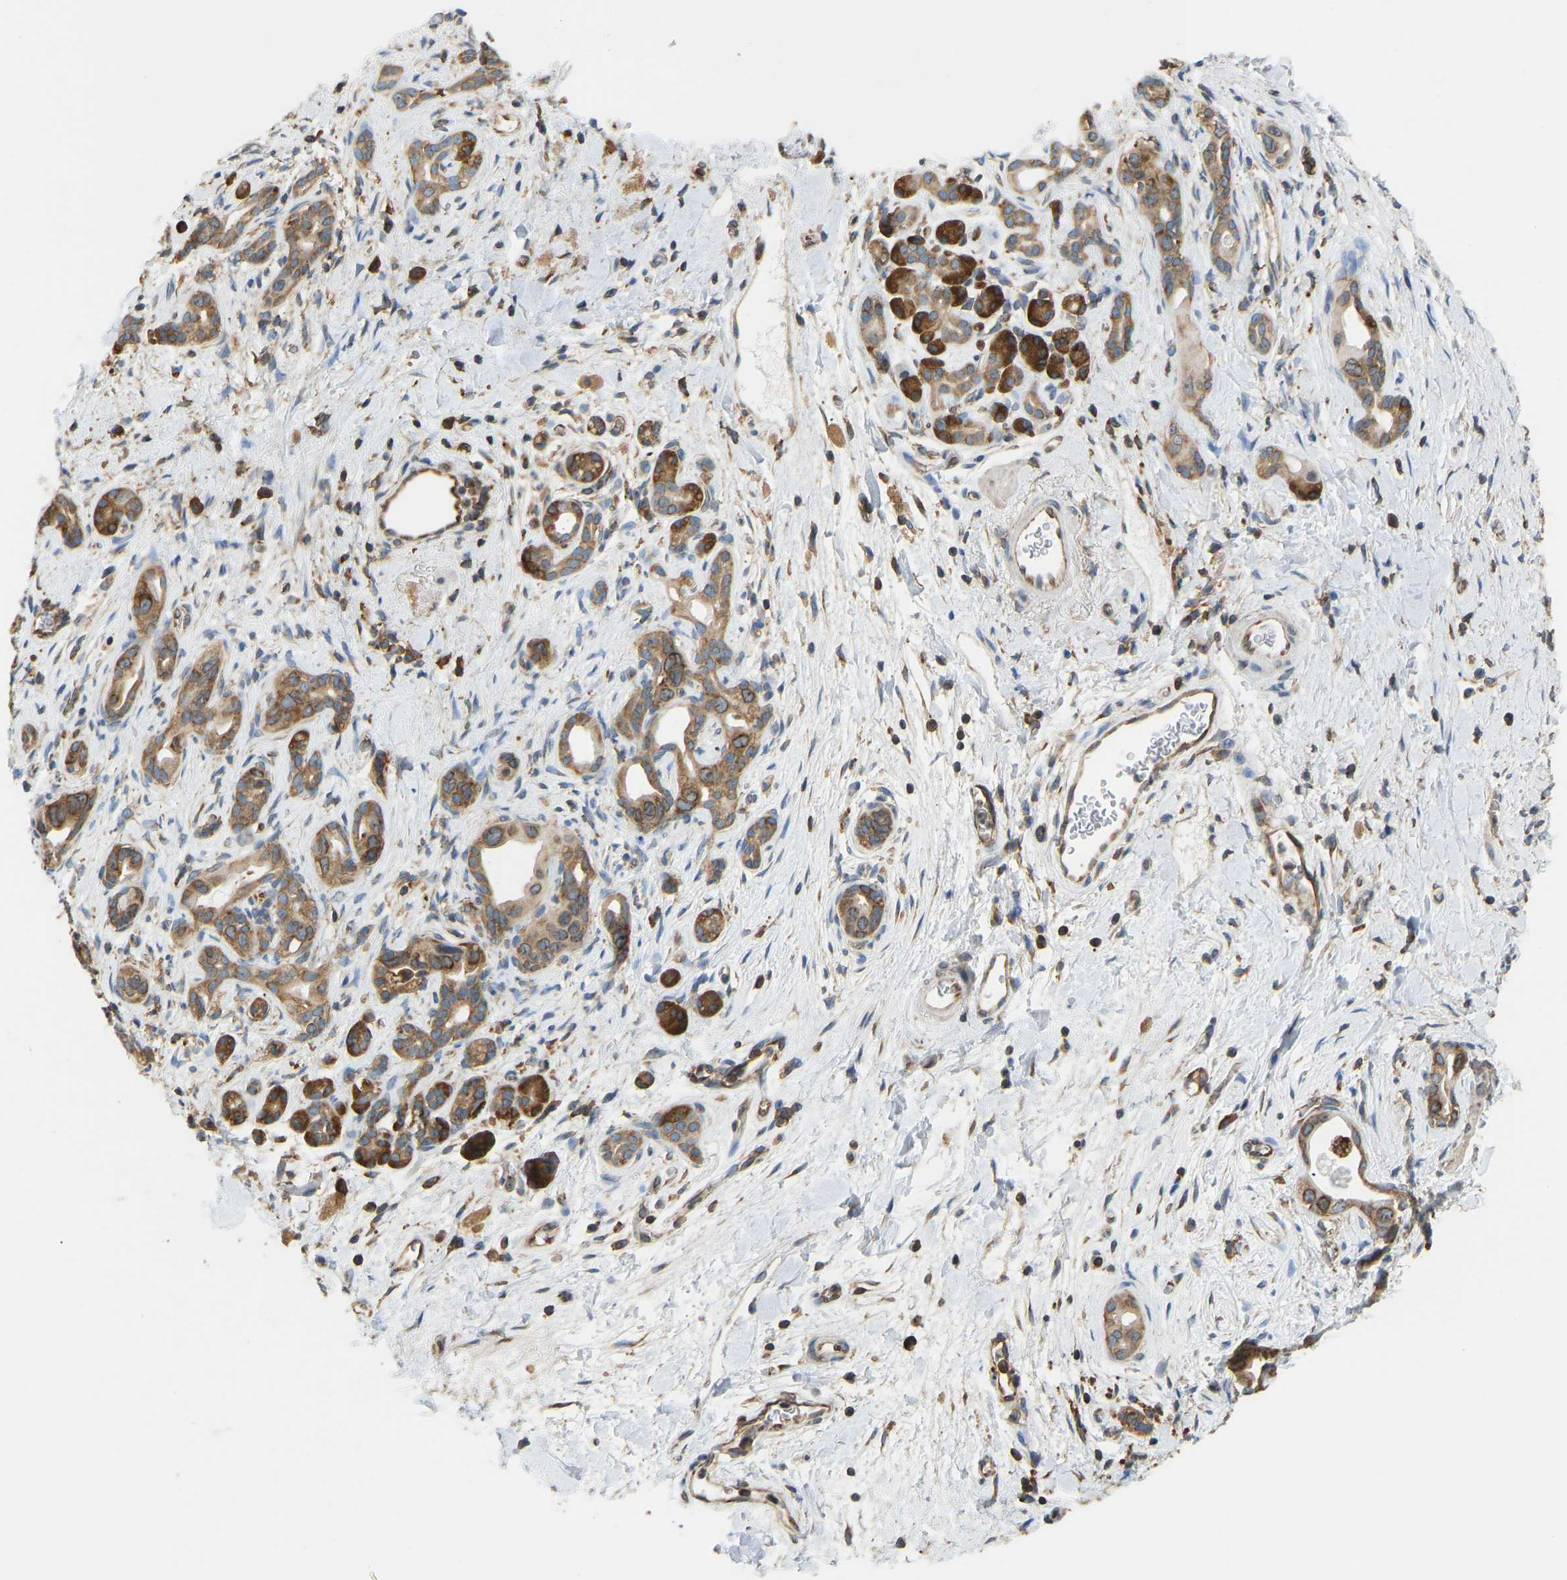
{"staining": {"intensity": "moderate", "quantity": ">75%", "location": "cytoplasmic/membranous"}, "tissue": "pancreatic cancer", "cell_type": "Tumor cells", "image_type": "cancer", "snomed": [{"axis": "morphology", "description": "Adenocarcinoma, NOS"}, {"axis": "topography", "description": "Pancreas"}], "caption": "A brown stain shows moderate cytoplasmic/membranous expression of a protein in human pancreatic adenocarcinoma tumor cells.", "gene": "RPS6KB2", "patient": {"sex": "male", "age": 55}}